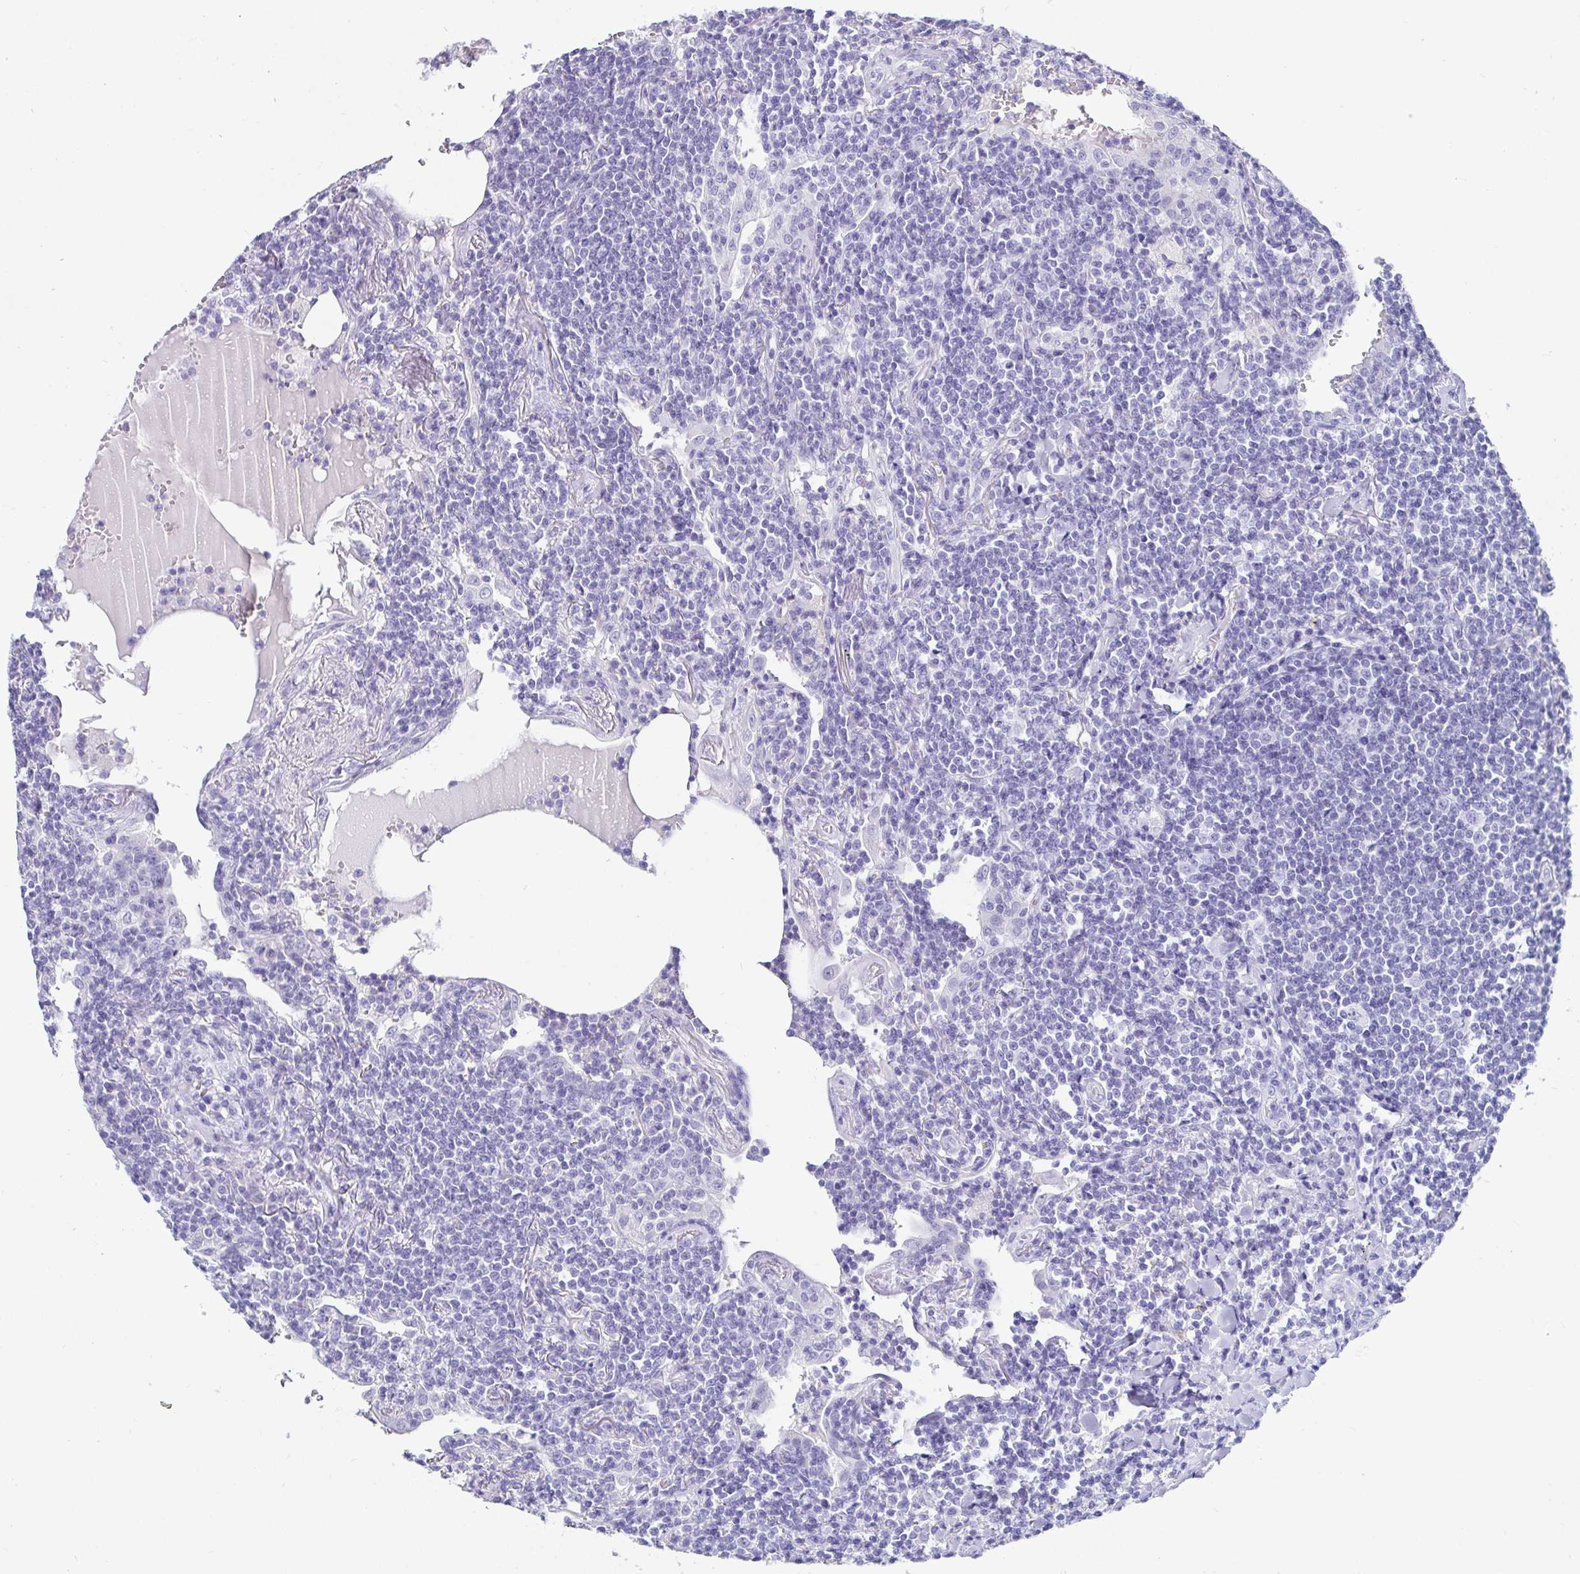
{"staining": {"intensity": "negative", "quantity": "none", "location": "none"}, "tissue": "lymphoma", "cell_type": "Tumor cells", "image_type": "cancer", "snomed": [{"axis": "morphology", "description": "Malignant lymphoma, non-Hodgkin's type, Low grade"}, {"axis": "topography", "description": "Lung"}], "caption": "Immunohistochemistry (IHC) histopathology image of neoplastic tissue: malignant lymphoma, non-Hodgkin's type (low-grade) stained with DAB displays no significant protein expression in tumor cells. Nuclei are stained in blue.", "gene": "ZPBP2", "patient": {"sex": "female", "age": 71}}